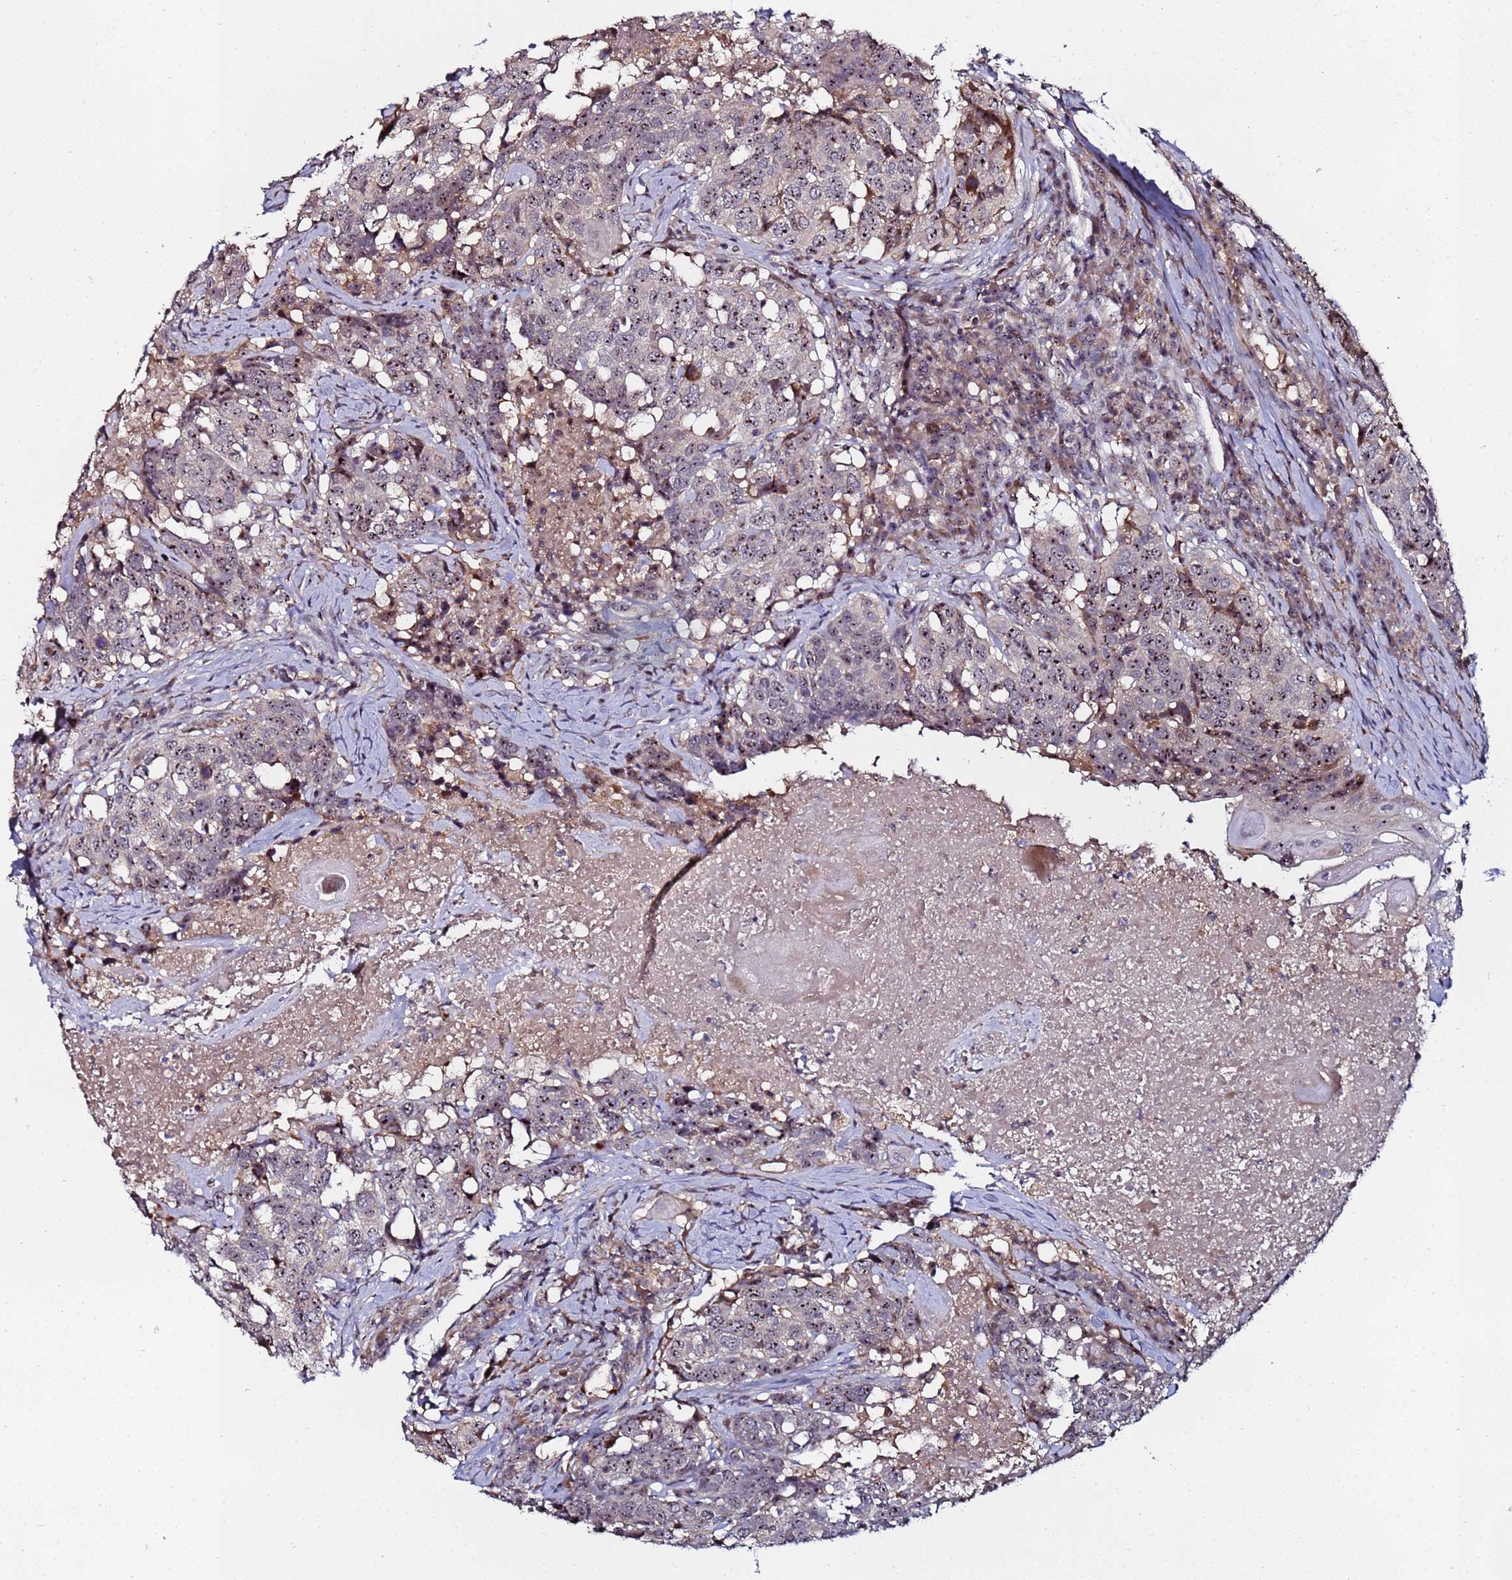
{"staining": {"intensity": "strong", "quantity": "25%-75%", "location": "nuclear"}, "tissue": "head and neck cancer", "cell_type": "Tumor cells", "image_type": "cancer", "snomed": [{"axis": "morphology", "description": "Squamous cell carcinoma, NOS"}, {"axis": "topography", "description": "Head-Neck"}], "caption": "Head and neck cancer stained for a protein displays strong nuclear positivity in tumor cells.", "gene": "KRI1", "patient": {"sex": "male", "age": 66}}